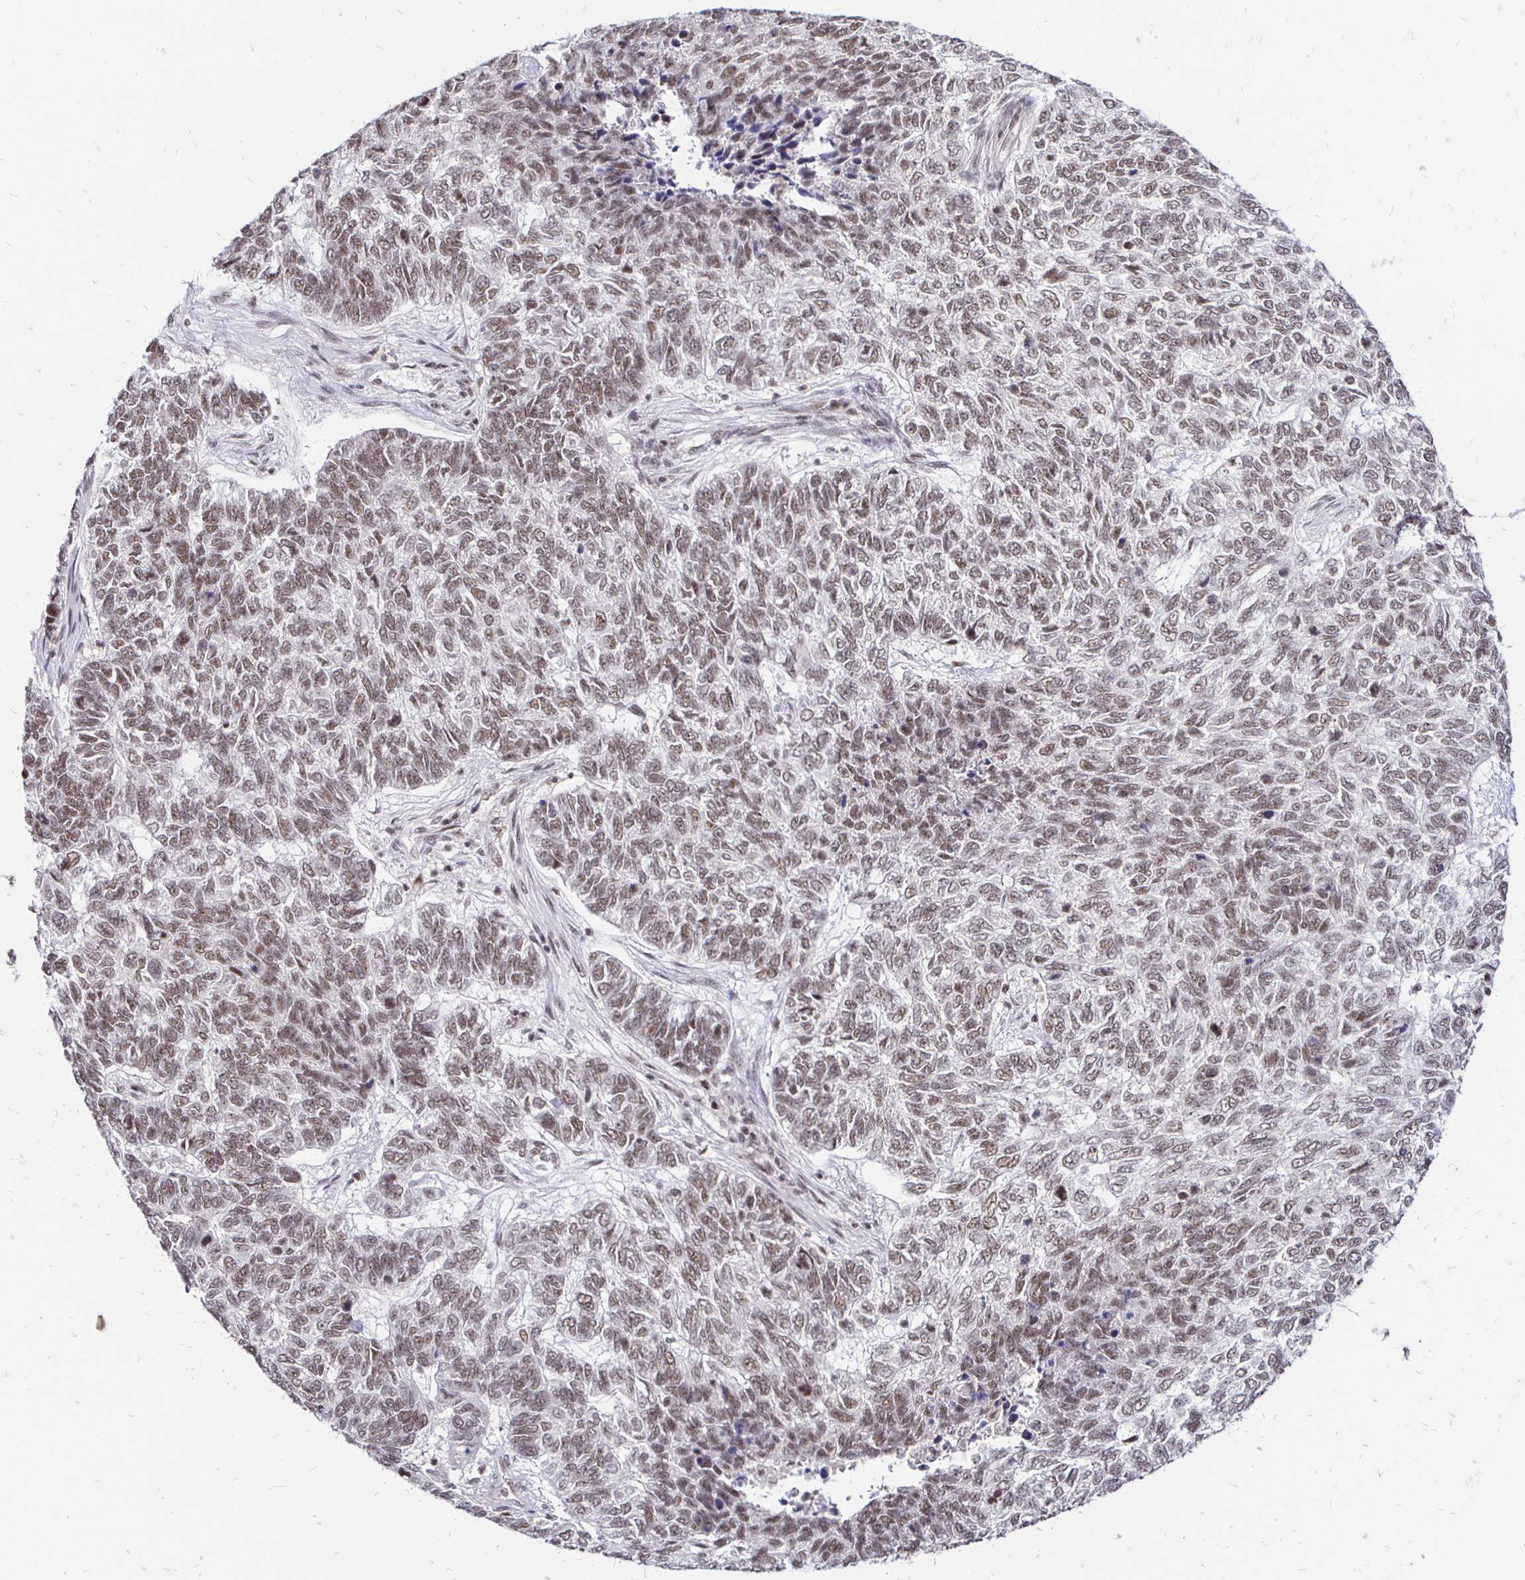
{"staining": {"intensity": "weak", "quantity": ">75%", "location": "nuclear"}, "tissue": "skin cancer", "cell_type": "Tumor cells", "image_type": "cancer", "snomed": [{"axis": "morphology", "description": "Basal cell carcinoma"}, {"axis": "topography", "description": "Skin"}], "caption": "A high-resolution photomicrograph shows immunohistochemistry (IHC) staining of skin cancer (basal cell carcinoma), which exhibits weak nuclear staining in approximately >75% of tumor cells.", "gene": "SIN3A", "patient": {"sex": "female", "age": 65}}